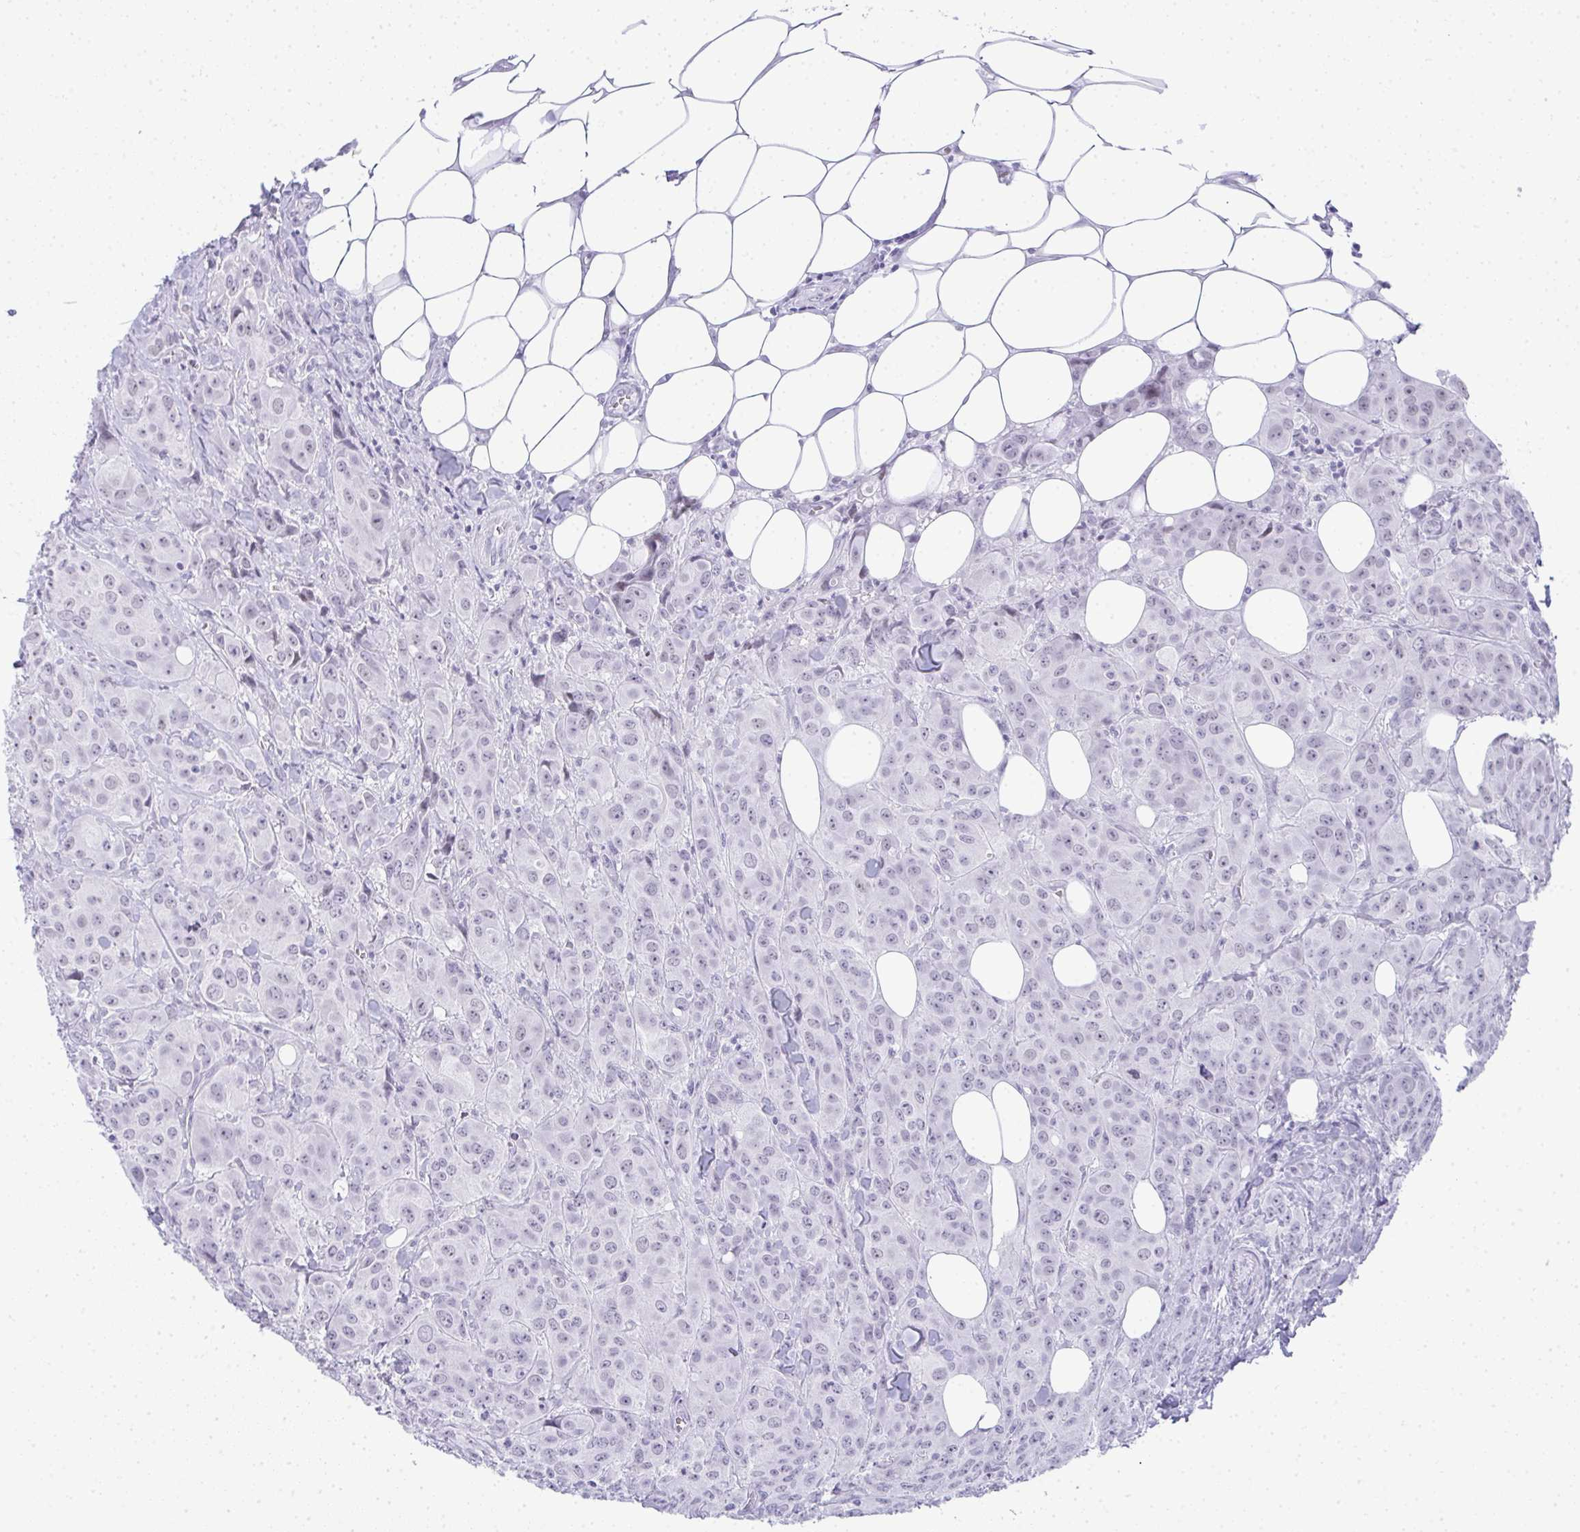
{"staining": {"intensity": "negative", "quantity": "none", "location": "none"}, "tissue": "breast cancer", "cell_type": "Tumor cells", "image_type": "cancer", "snomed": [{"axis": "morphology", "description": "Normal tissue, NOS"}, {"axis": "morphology", "description": "Duct carcinoma"}, {"axis": "topography", "description": "Breast"}], "caption": "There is no significant positivity in tumor cells of breast cancer.", "gene": "PLA2G1B", "patient": {"sex": "female", "age": 43}}